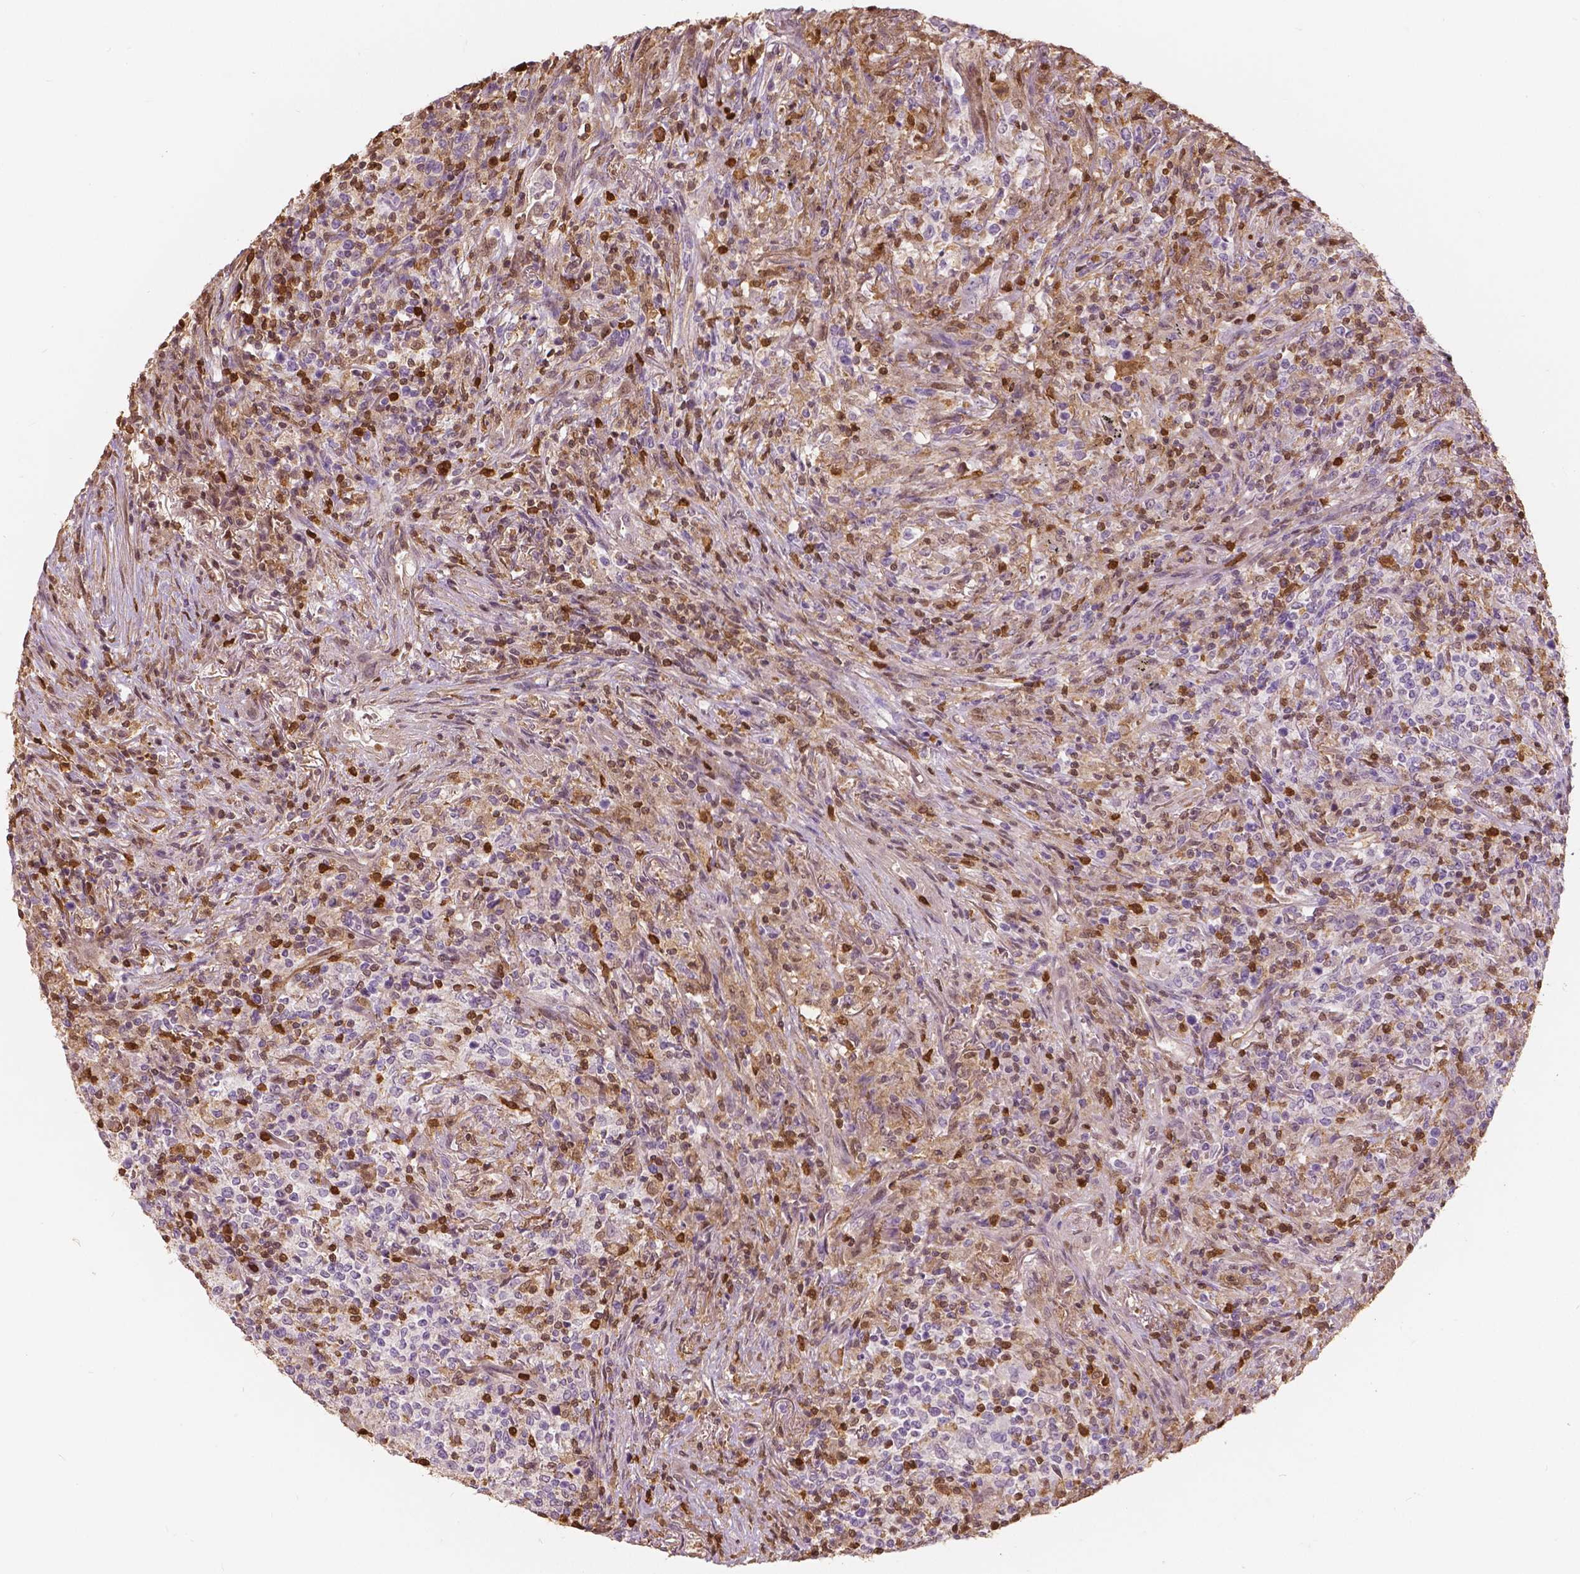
{"staining": {"intensity": "negative", "quantity": "none", "location": "none"}, "tissue": "lymphoma", "cell_type": "Tumor cells", "image_type": "cancer", "snomed": [{"axis": "morphology", "description": "Malignant lymphoma, non-Hodgkin's type, High grade"}, {"axis": "topography", "description": "Lung"}], "caption": "Tumor cells show no significant expression in malignant lymphoma, non-Hodgkin's type (high-grade).", "gene": "S100A4", "patient": {"sex": "male", "age": 79}}